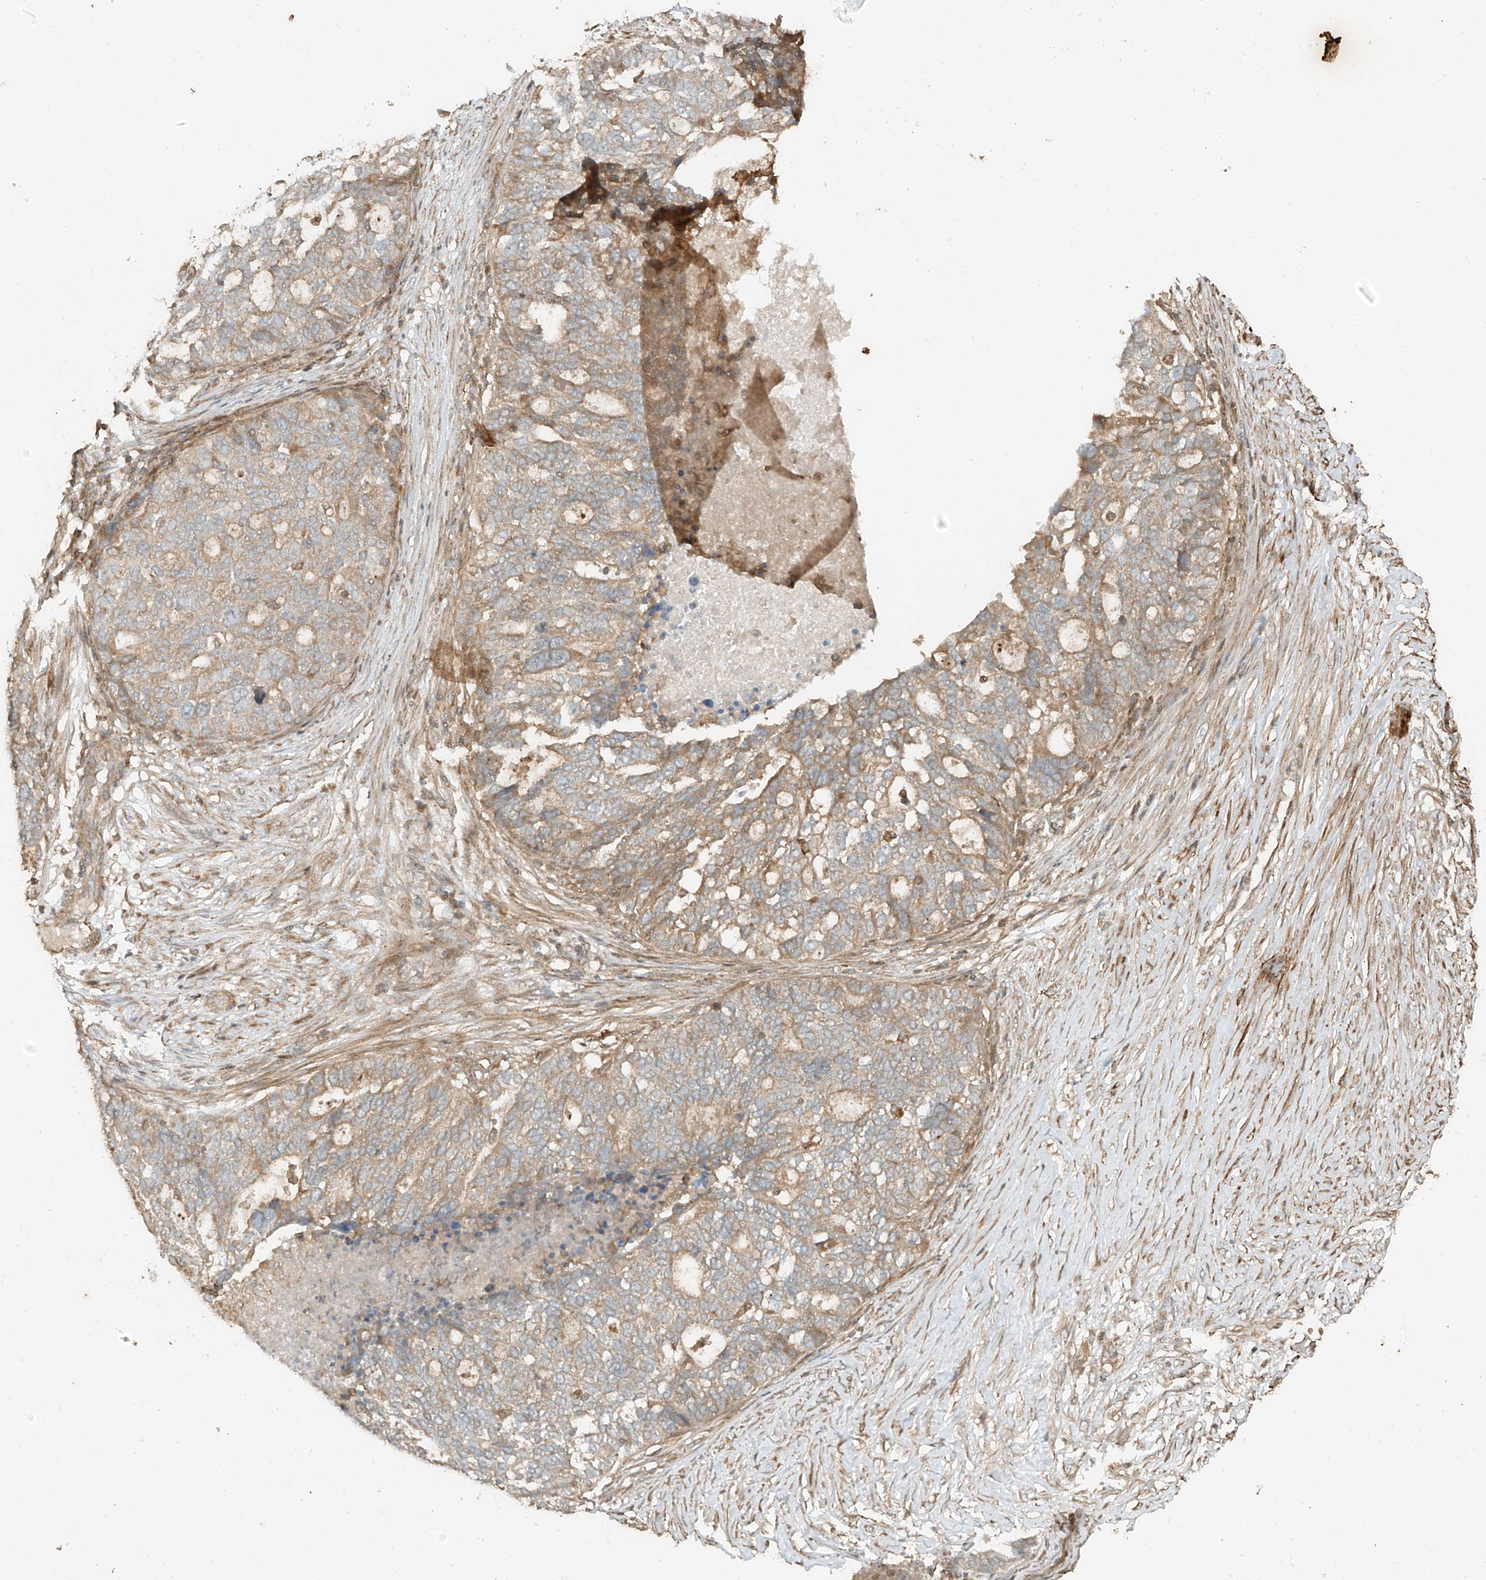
{"staining": {"intensity": "weak", "quantity": ">75%", "location": "cytoplasmic/membranous"}, "tissue": "ovarian cancer", "cell_type": "Tumor cells", "image_type": "cancer", "snomed": [{"axis": "morphology", "description": "Cystadenocarcinoma, serous, NOS"}, {"axis": "topography", "description": "Ovary"}], "caption": "Immunohistochemical staining of ovarian cancer (serous cystadenocarcinoma) shows weak cytoplasmic/membranous protein positivity in approximately >75% of tumor cells. The protein is stained brown, and the nuclei are stained in blue (DAB (3,3'-diaminobenzidine) IHC with brightfield microscopy, high magnification).", "gene": "ANKZF1", "patient": {"sex": "female", "age": 59}}